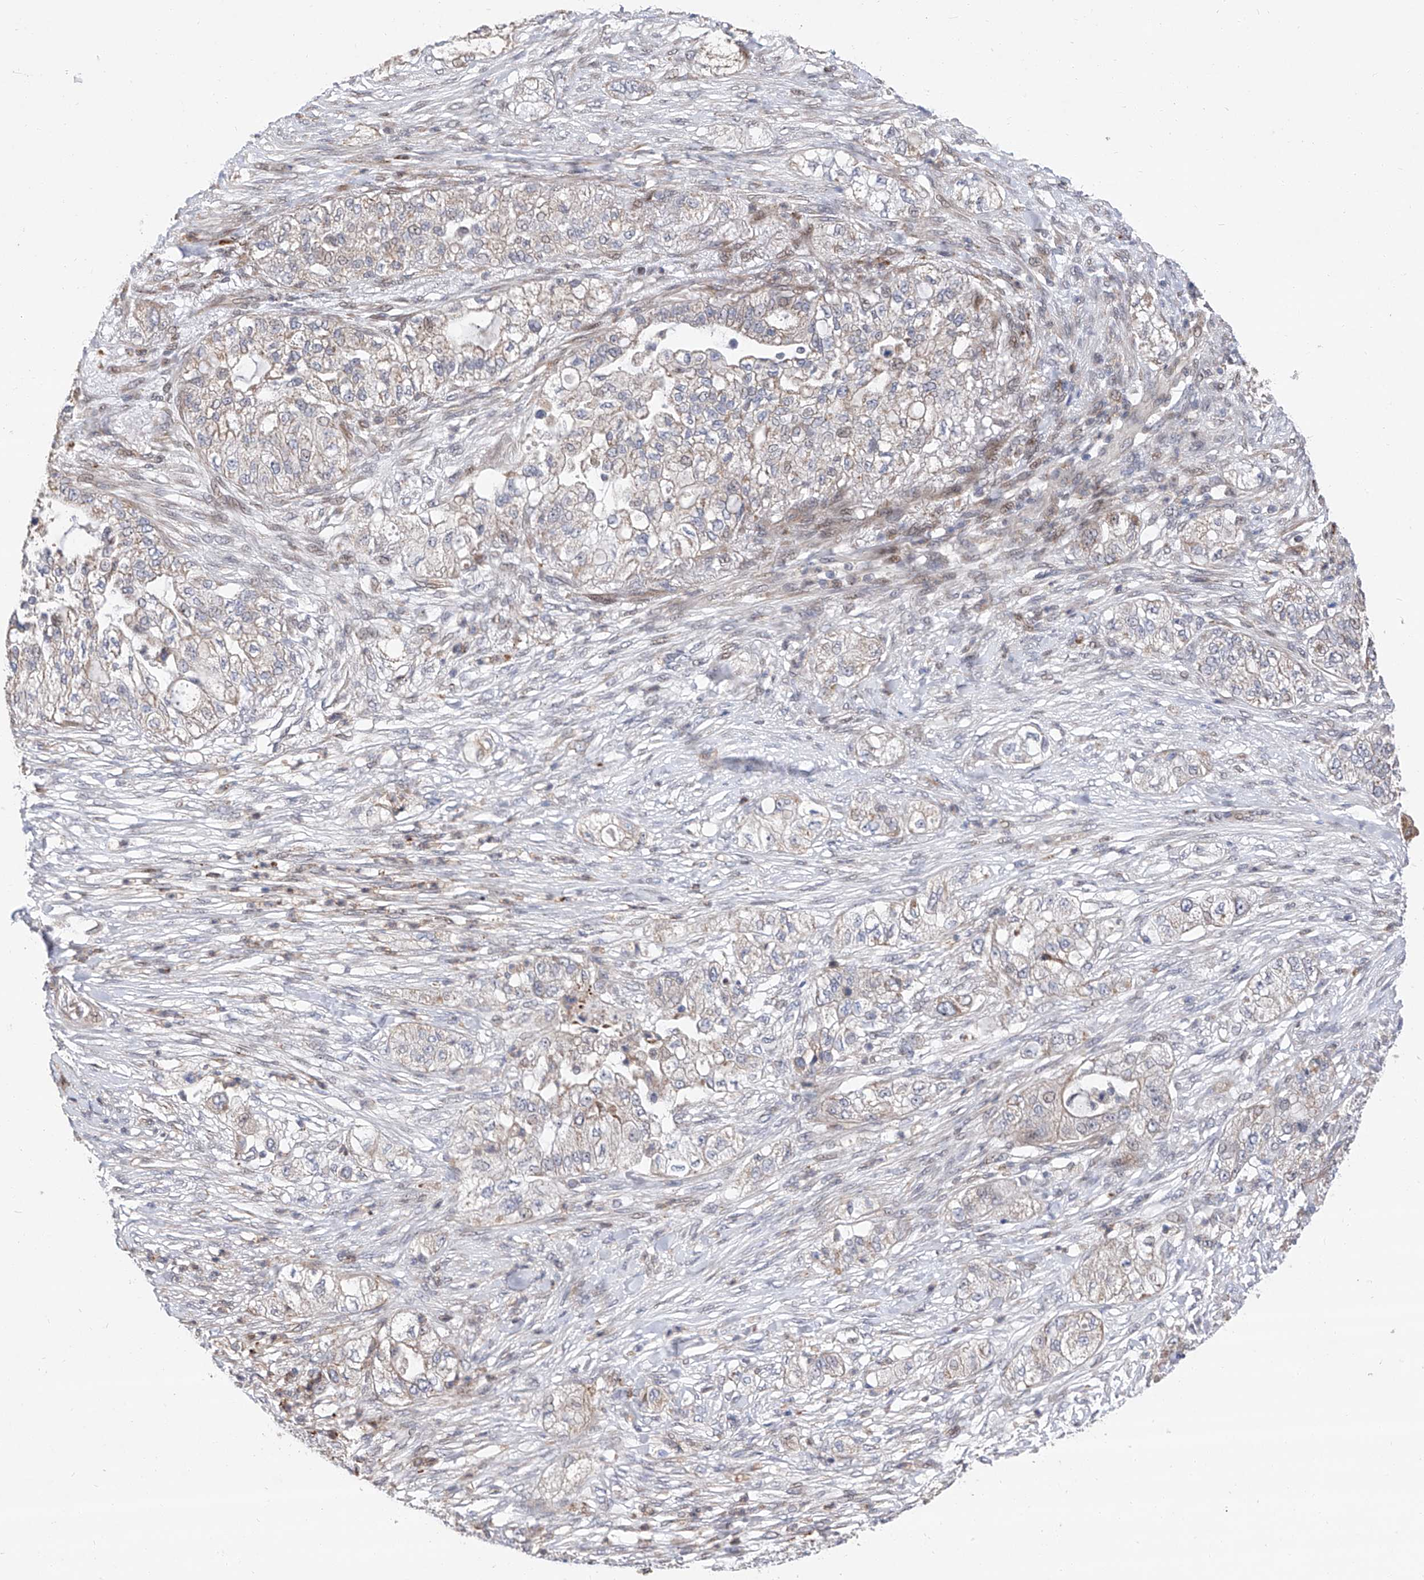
{"staining": {"intensity": "weak", "quantity": "<25%", "location": "cytoplasmic/membranous"}, "tissue": "pancreatic cancer", "cell_type": "Tumor cells", "image_type": "cancer", "snomed": [{"axis": "morphology", "description": "Adenocarcinoma, NOS"}, {"axis": "topography", "description": "Pancreas"}], "caption": "There is no significant positivity in tumor cells of pancreatic adenocarcinoma.", "gene": "FARP2", "patient": {"sex": "female", "age": 78}}